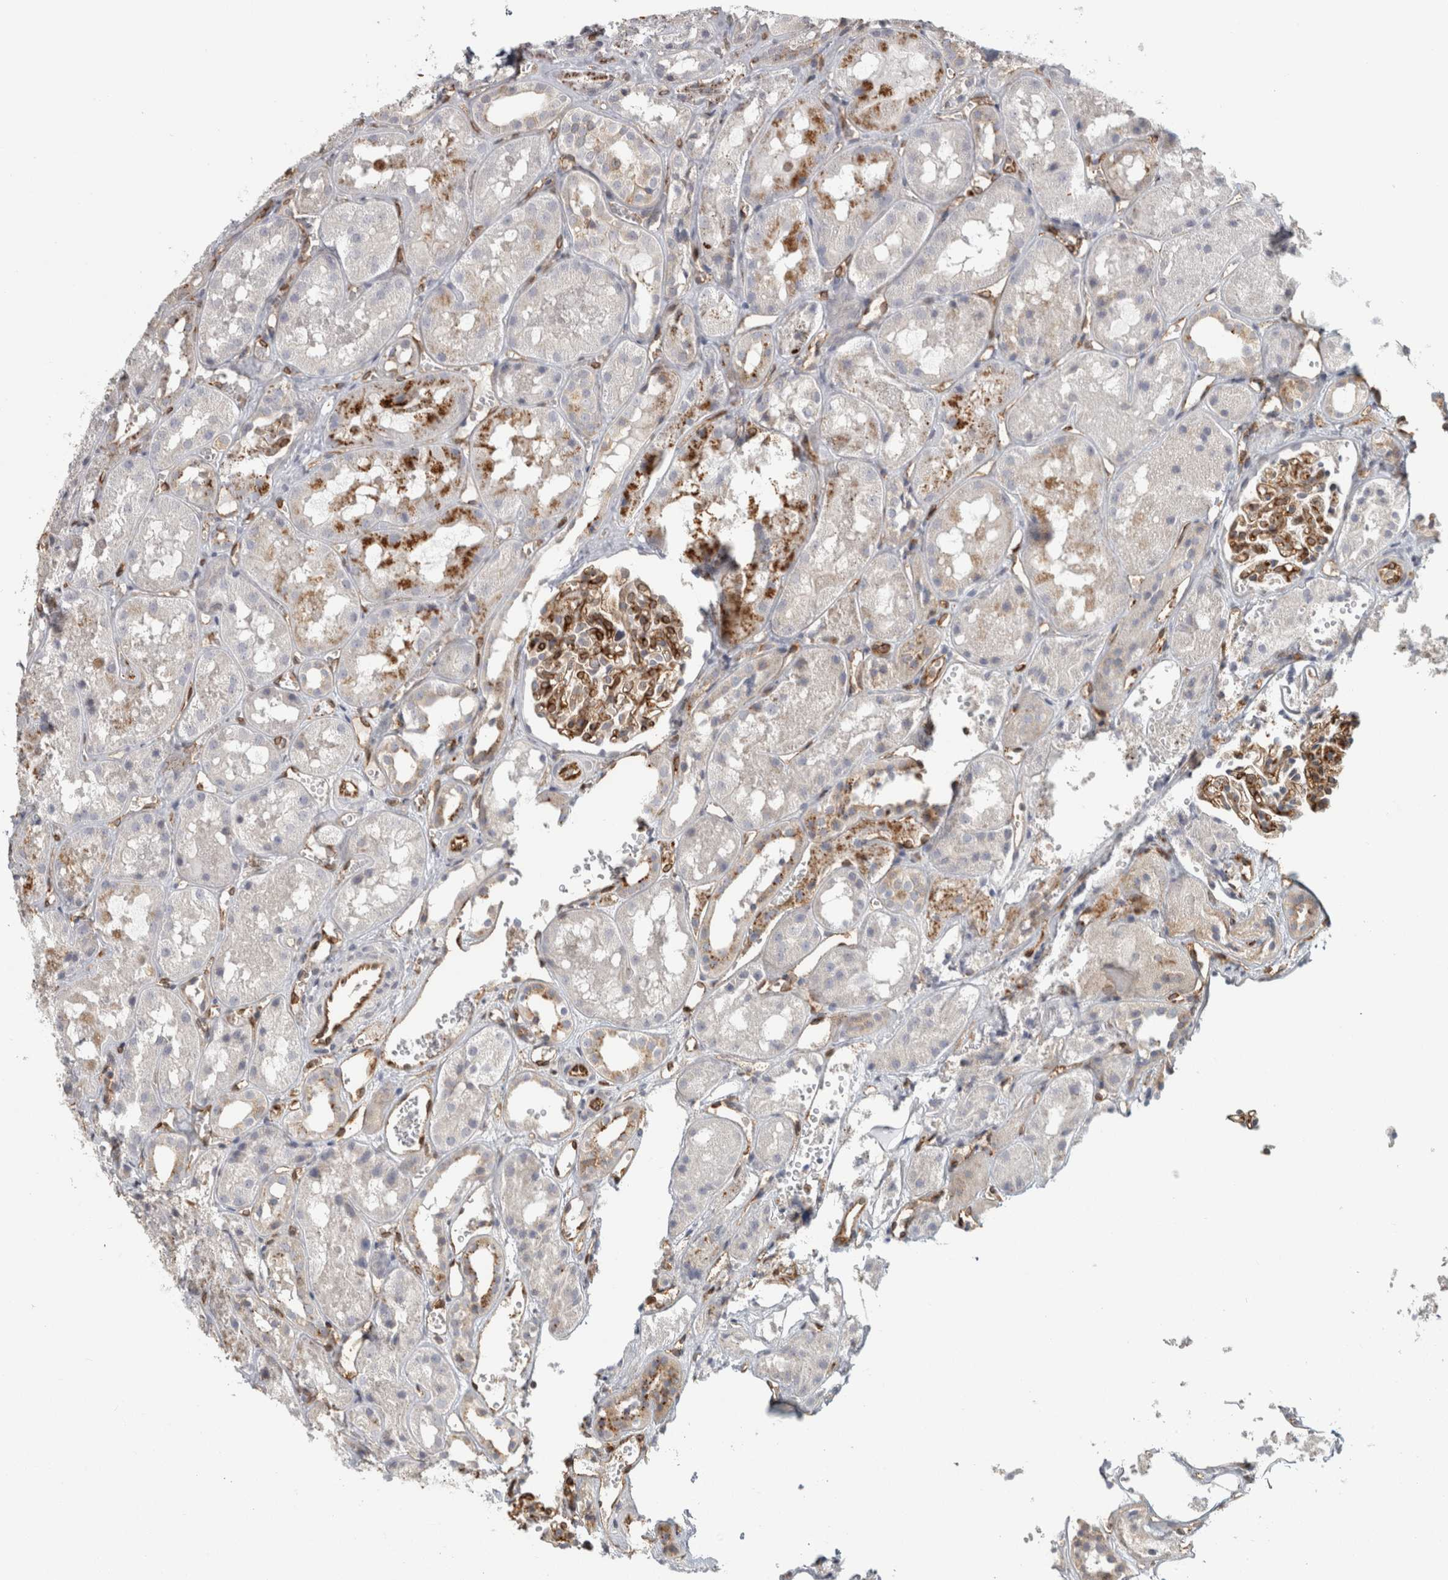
{"staining": {"intensity": "moderate", "quantity": "25%-75%", "location": "cytoplasmic/membranous"}, "tissue": "kidney", "cell_type": "Cells in glomeruli", "image_type": "normal", "snomed": [{"axis": "morphology", "description": "Normal tissue, NOS"}, {"axis": "topography", "description": "Kidney"}], "caption": "The histopathology image displays immunohistochemical staining of benign kidney. There is moderate cytoplasmic/membranous staining is identified in about 25%-75% of cells in glomeruli. Ihc stains the protein in brown and the nuclei are stained blue.", "gene": "HLA", "patient": {"sex": "male", "age": 16}}